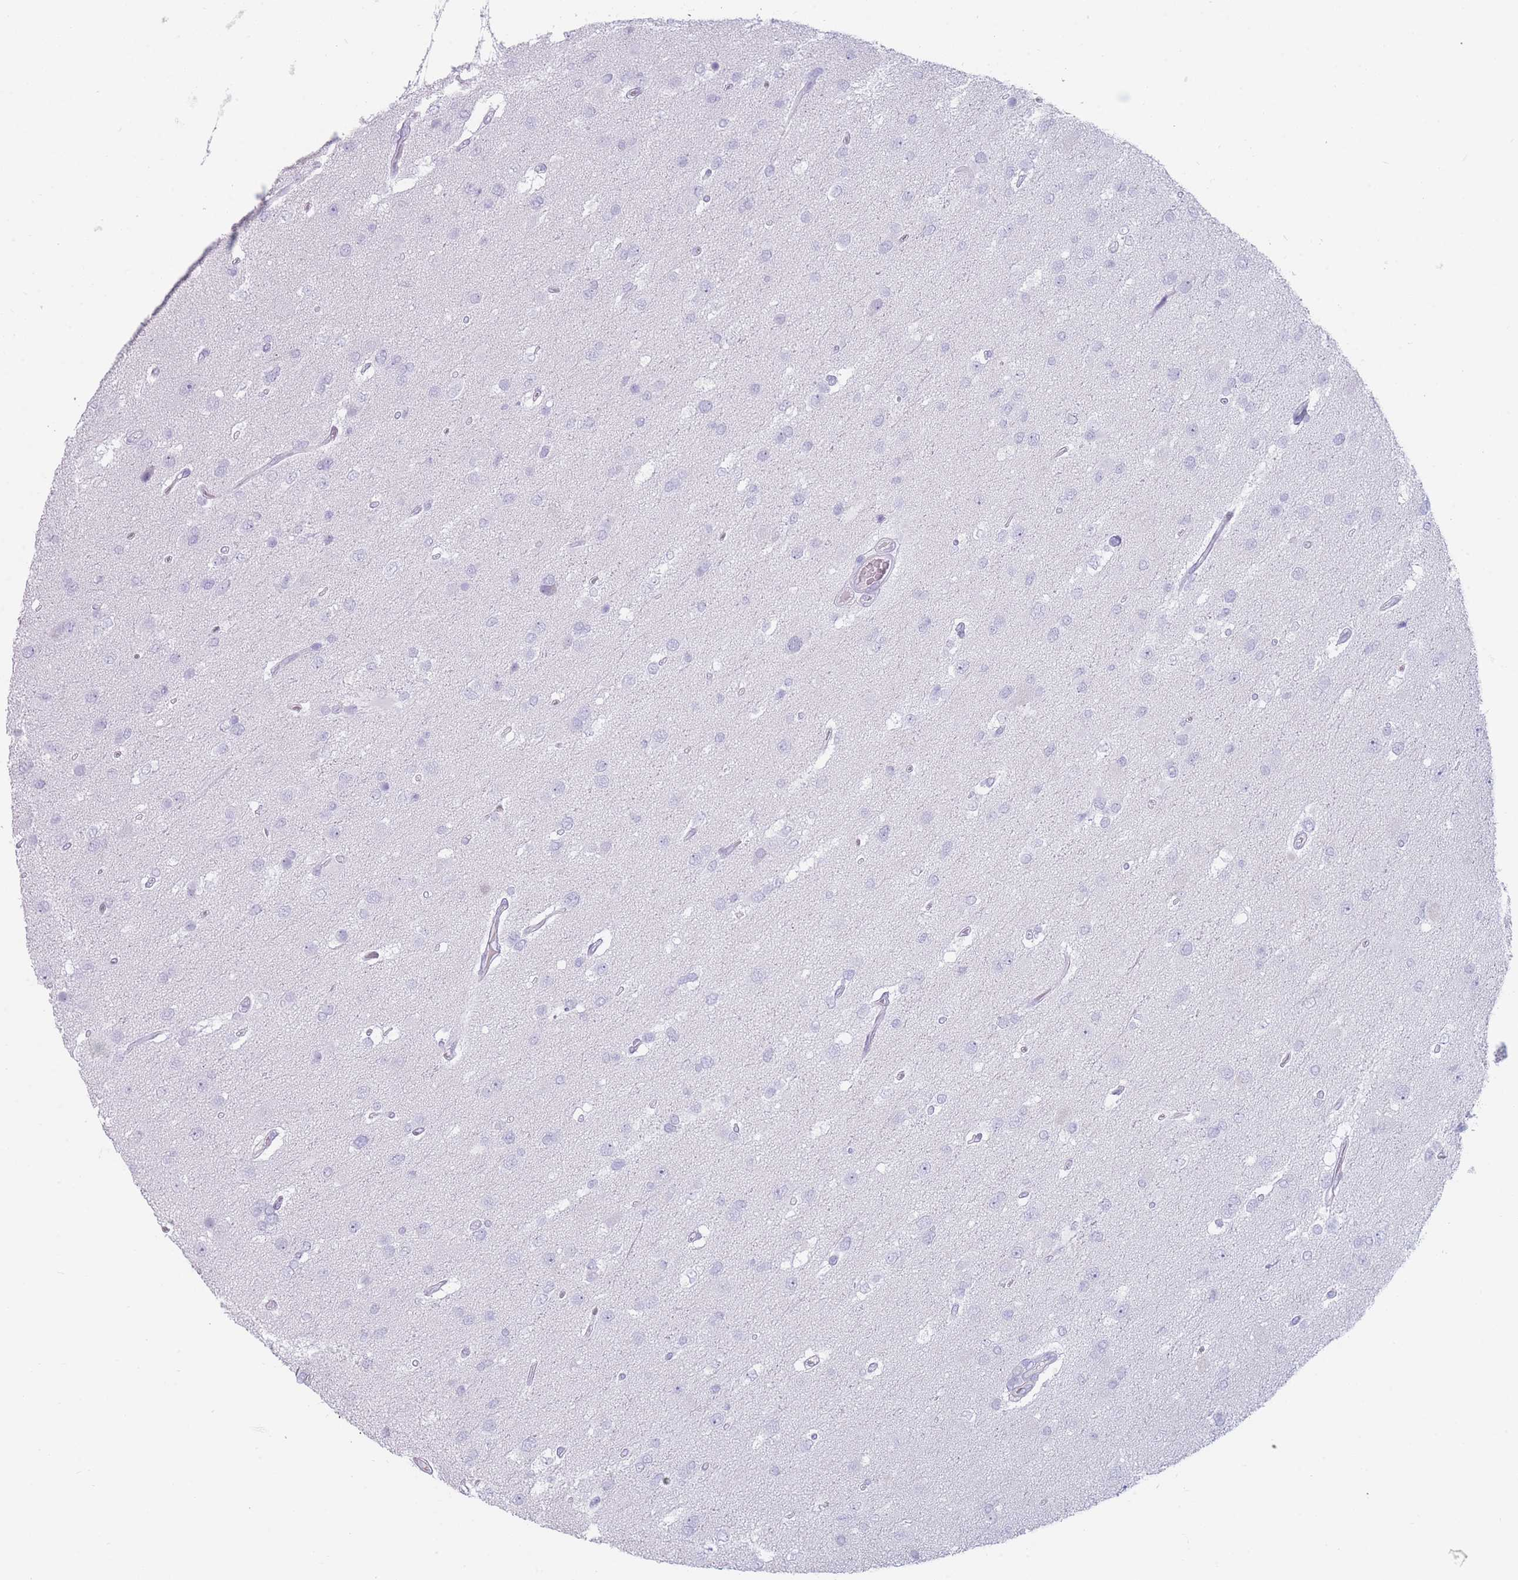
{"staining": {"intensity": "negative", "quantity": "none", "location": "none"}, "tissue": "glioma", "cell_type": "Tumor cells", "image_type": "cancer", "snomed": [{"axis": "morphology", "description": "Glioma, malignant, High grade"}, {"axis": "topography", "description": "Brain"}], "caption": "A micrograph of human glioma is negative for staining in tumor cells.", "gene": "GPR12", "patient": {"sex": "male", "age": 53}}